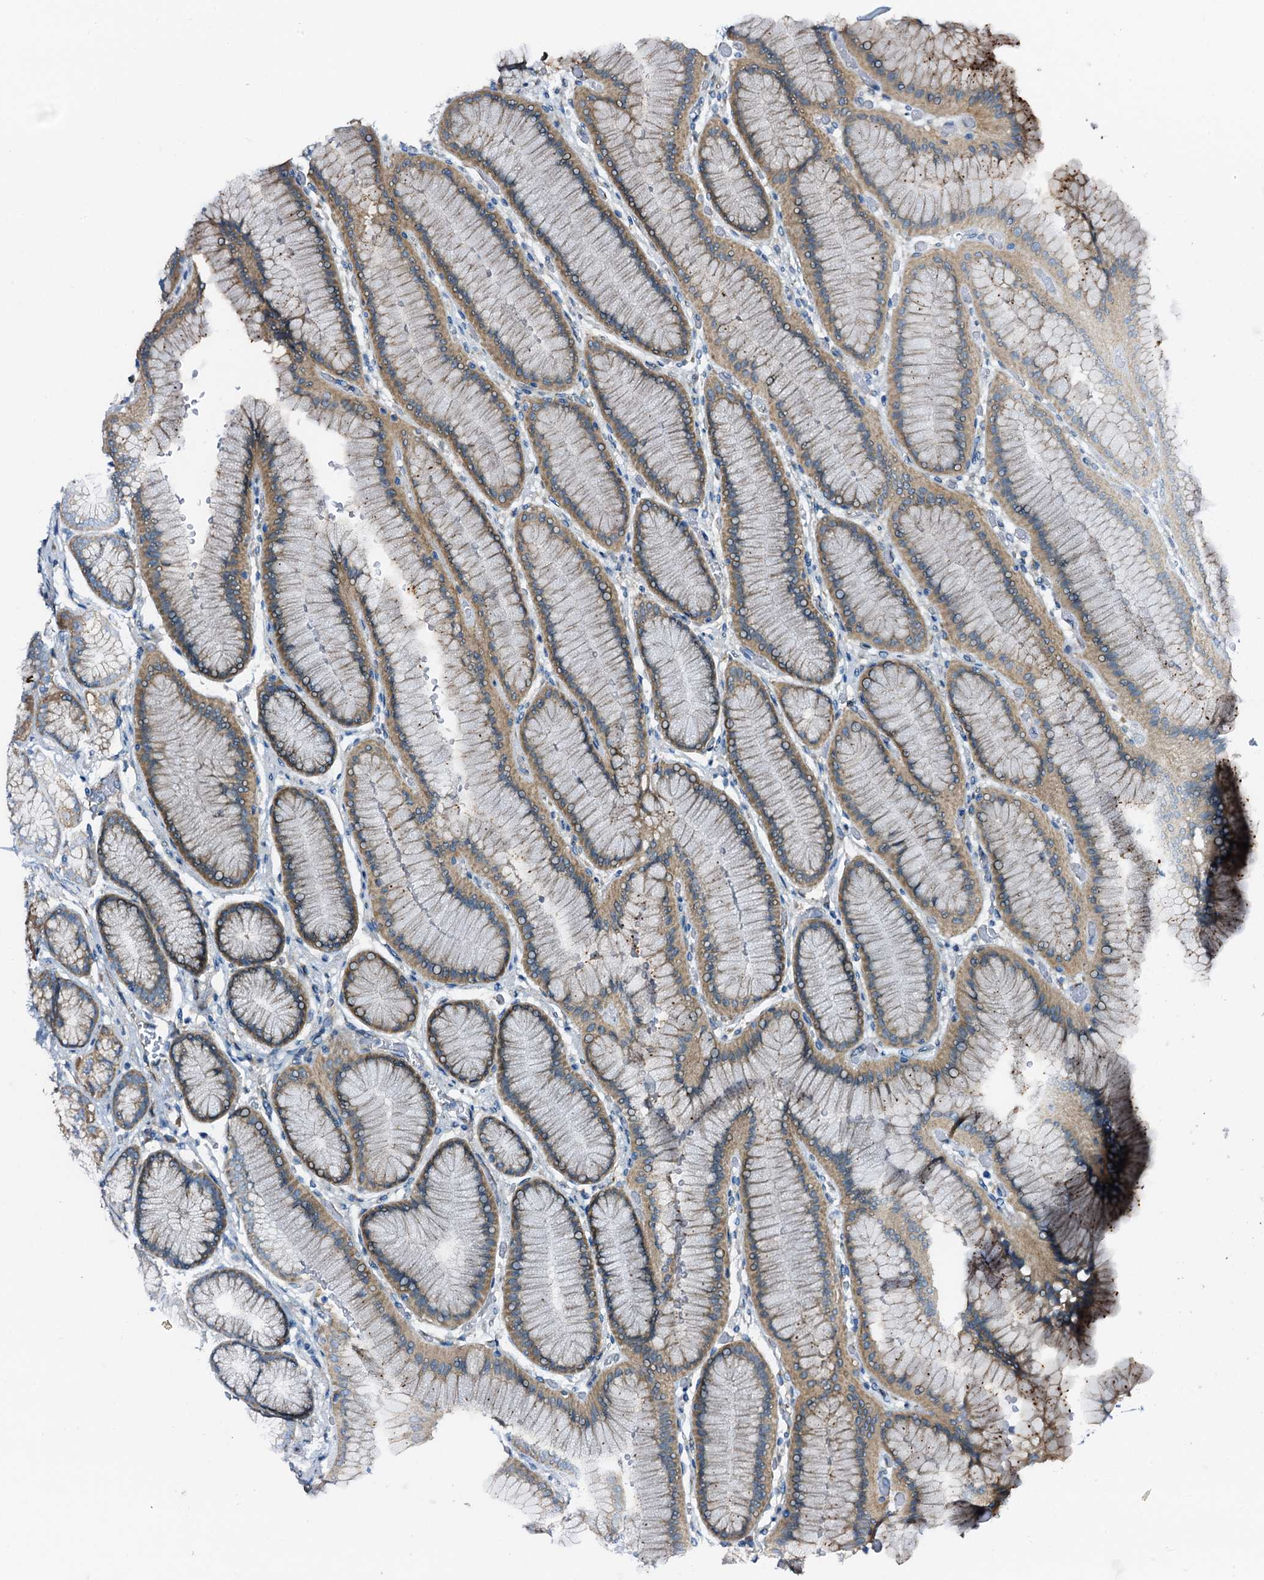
{"staining": {"intensity": "moderate", "quantity": ">75%", "location": "cytoplasmic/membranous"}, "tissue": "stomach", "cell_type": "Glandular cells", "image_type": "normal", "snomed": [{"axis": "morphology", "description": "Normal tissue, NOS"}, {"axis": "morphology", "description": "Adenocarcinoma, NOS"}, {"axis": "morphology", "description": "Adenocarcinoma, High grade"}, {"axis": "topography", "description": "Stomach, upper"}, {"axis": "topography", "description": "Stomach"}], "caption": "This histopathology image demonstrates unremarkable stomach stained with immunohistochemistry to label a protein in brown. The cytoplasmic/membranous of glandular cells show moderate positivity for the protein. Nuclei are counter-stained blue.", "gene": "STARD13", "patient": {"sex": "female", "age": 65}}